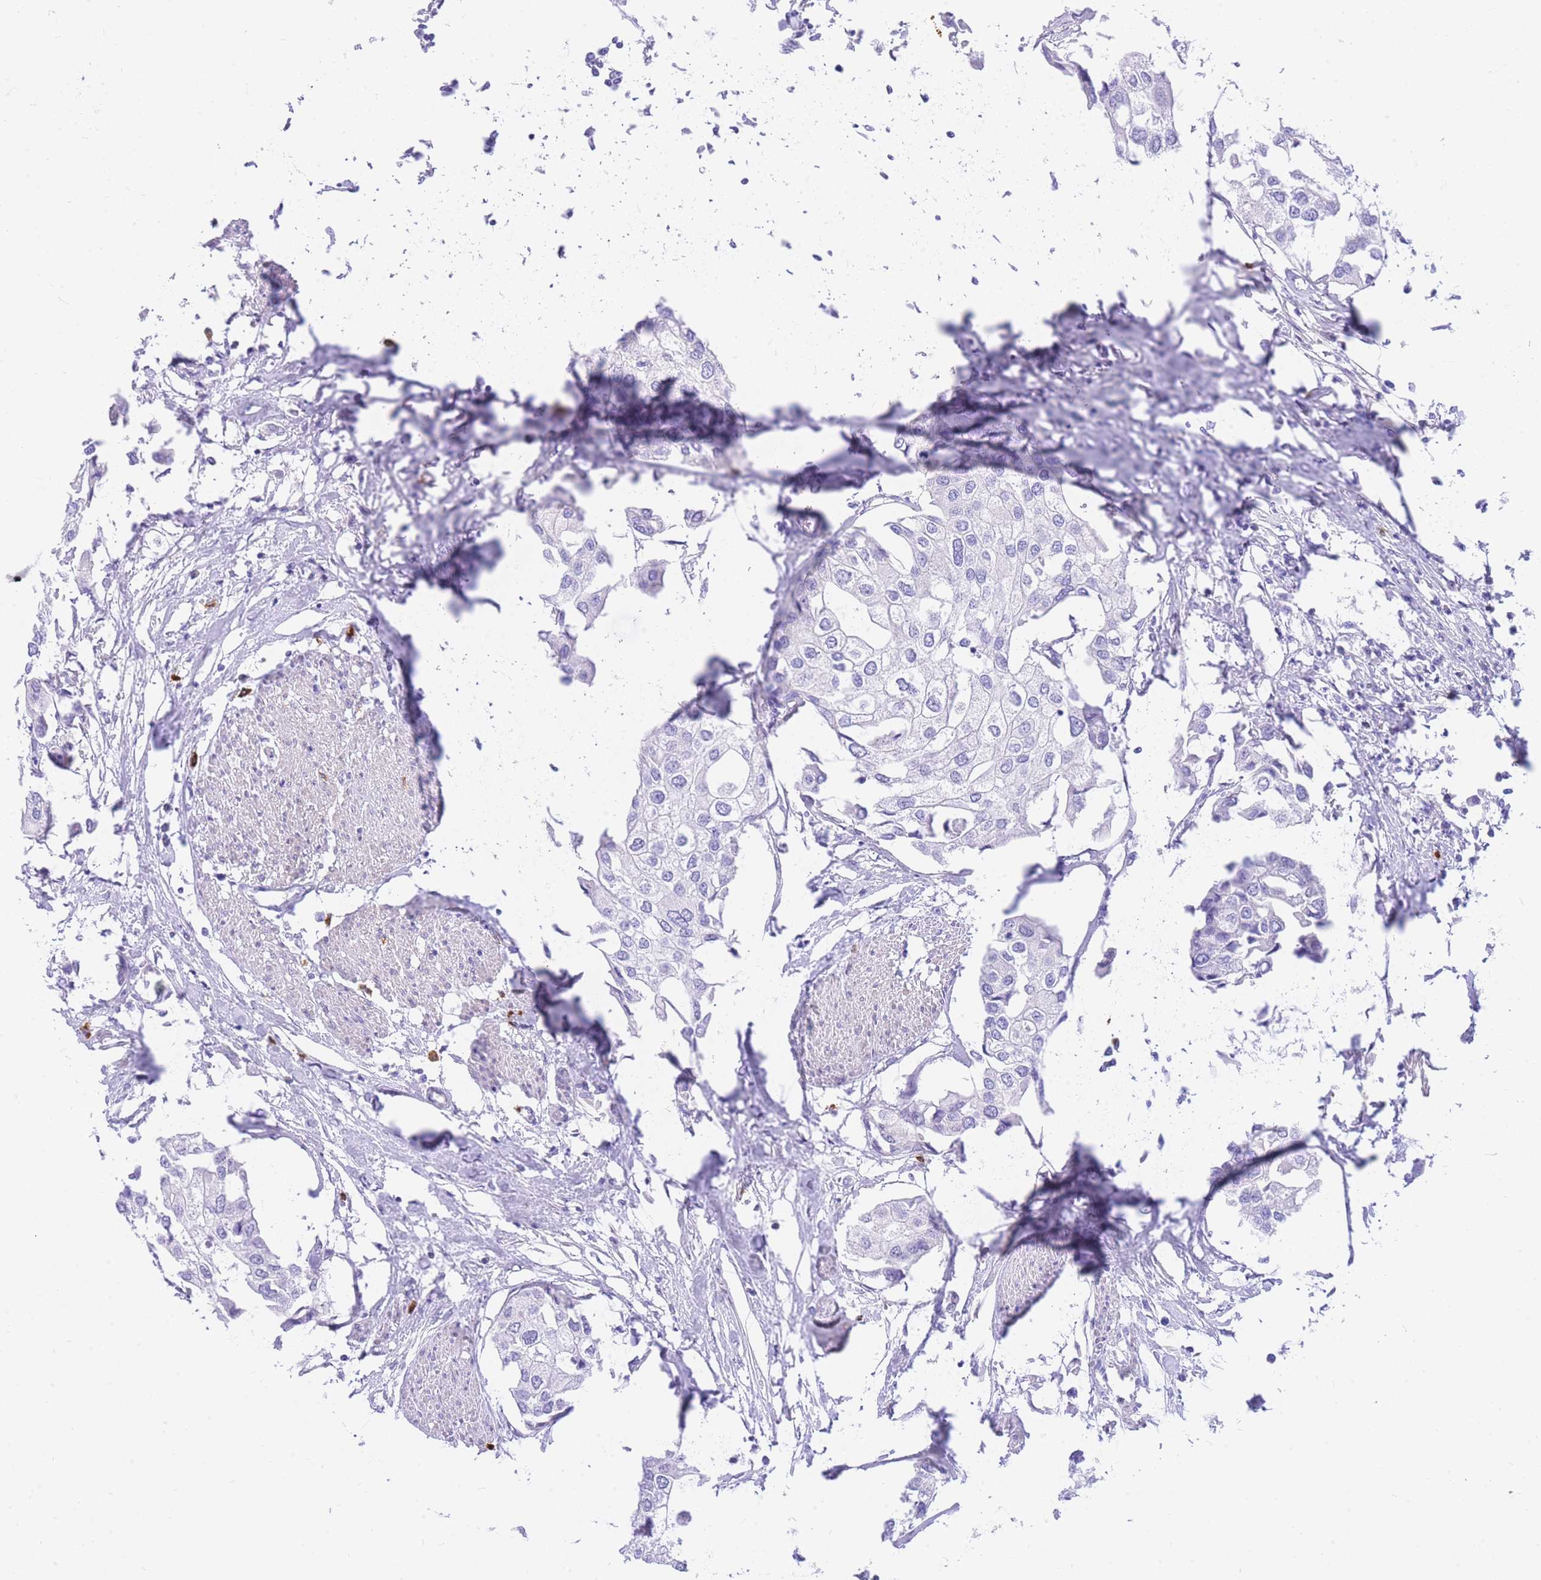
{"staining": {"intensity": "negative", "quantity": "none", "location": "none"}, "tissue": "urothelial cancer", "cell_type": "Tumor cells", "image_type": "cancer", "snomed": [{"axis": "morphology", "description": "Urothelial carcinoma, High grade"}, {"axis": "topography", "description": "Urinary bladder"}], "caption": "High power microscopy micrograph of an immunohistochemistry photomicrograph of urothelial carcinoma (high-grade), revealing no significant staining in tumor cells.", "gene": "SRSF12", "patient": {"sex": "male", "age": 64}}